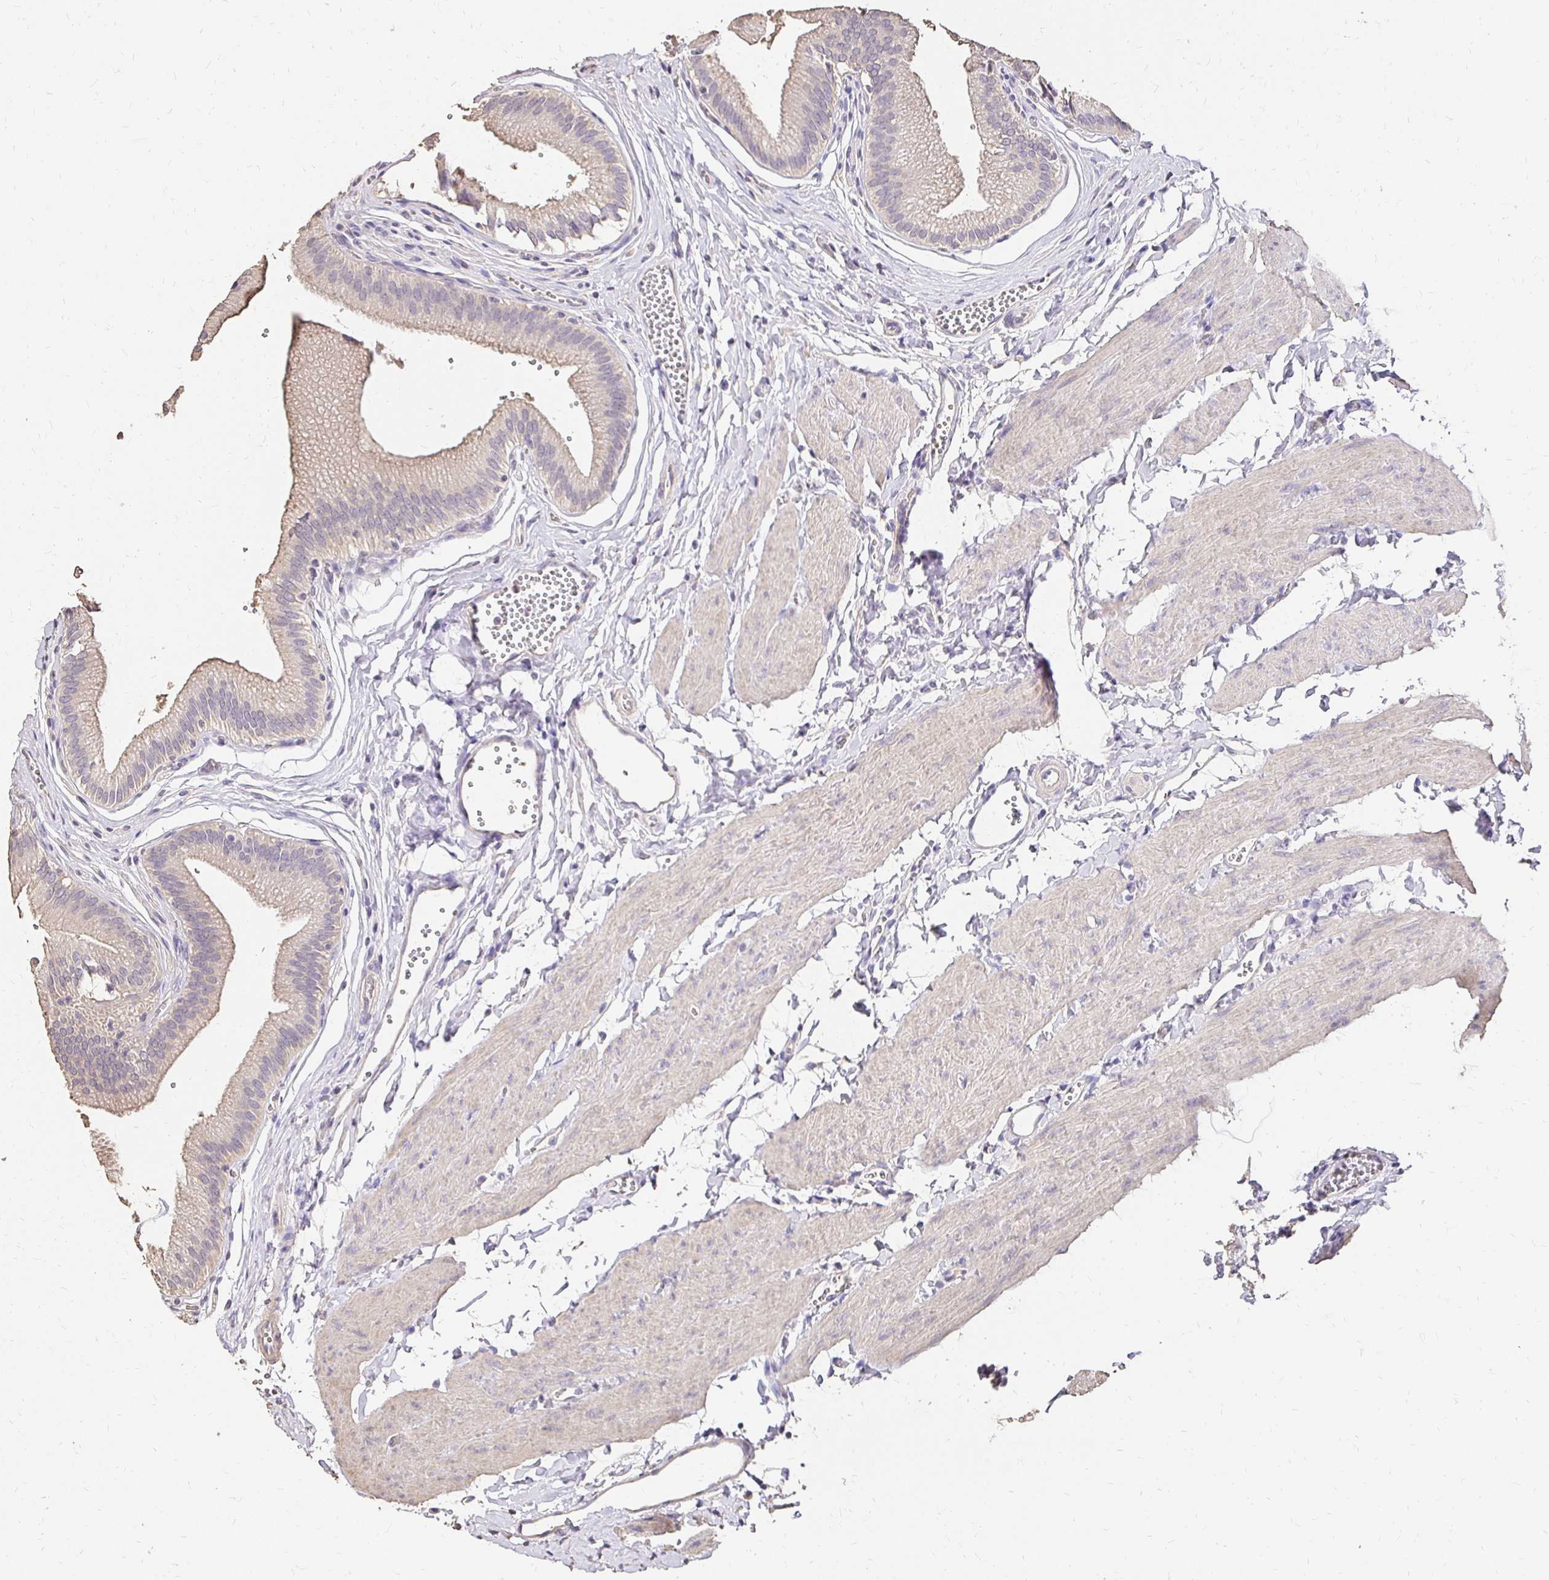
{"staining": {"intensity": "weak", "quantity": "25%-75%", "location": "cytoplasmic/membranous"}, "tissue": "gallbladder", "cell_type": "Glandular cells", "image_type": "normal", "snomed": [{"axis": "morphology", "description": "Normal tissue, NOS"}, {"axis": "topography", "description": "Gallbladder"}, {"axis": "topography", "description": "Peripheral nerve tissue"}], "caption": "The immunohistochemical stain highlights weak cytoplasmic/membranous expression in glandular cells of normal gallbladder.", "gene": "UGT1A6", "patient": {"sex": "male", "age": 17}}